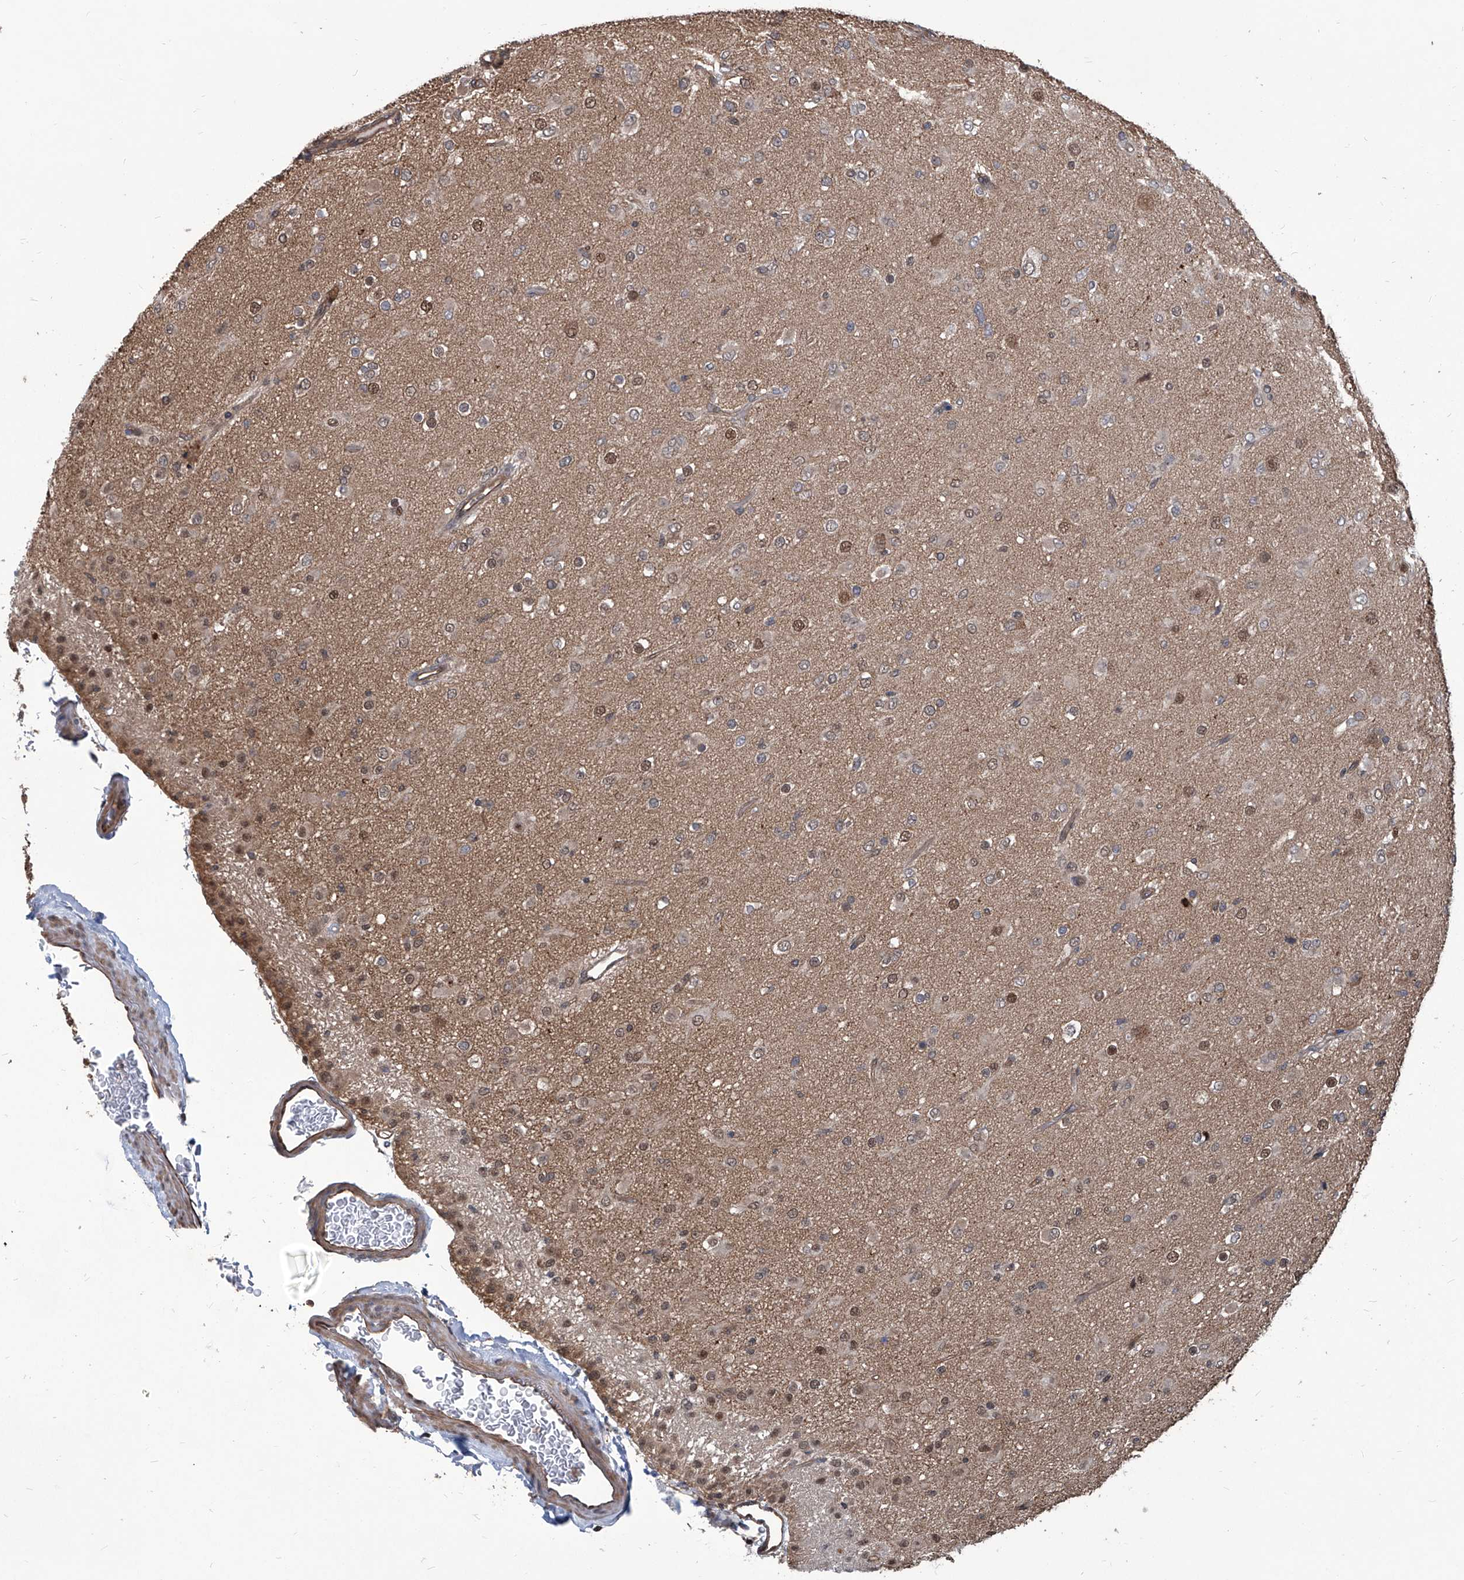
{"staining": {"intensity": "moderate", "quantity": "<25%", "location": "nuclear"}, "tissue": "glioma", "cell_type": "Tumor cells", "image_type": "cancer", "snomed": [{"axis": "morphology", "description": "Glioma, malignant, Low grade"}, {"axis": "topography", "description": "Brain"}], "caption": "An immunohistochemistry histopathology image of tumor tissue is shown. Protein staining in brown highlights moderate nuclear positivity in low-grade glioma (malignant) within tumor cells.", "gene": "PSMB1", "patient": {"sex": "male", "age": 65}}